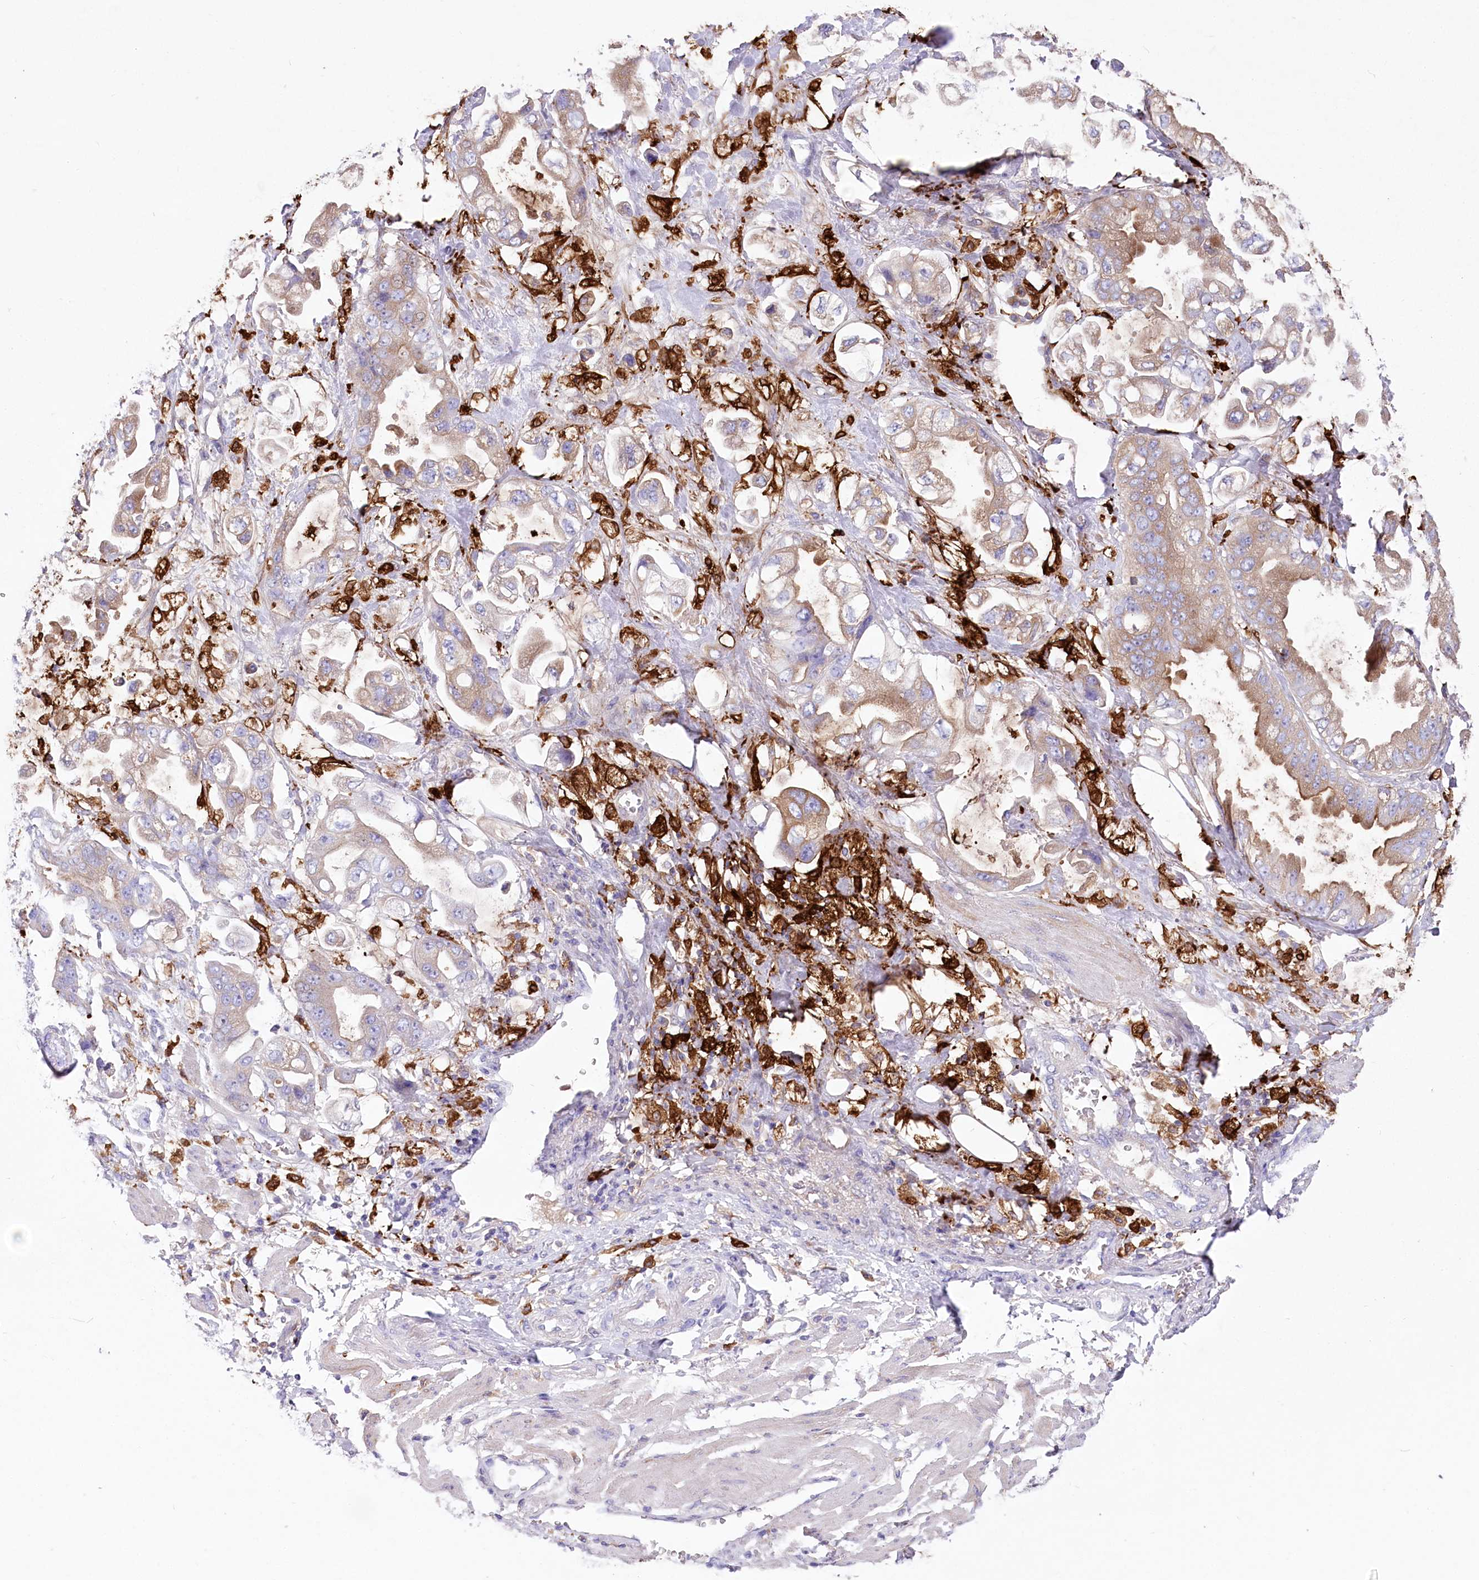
{"staining": {"intensity": "weak", "quantity": ">75%", "location": "cytoplasmic/membranous"}, "tissue": "stomach cancer", "cell_type": "Tumor cells", "image_type": "cancer", "snomed": [{"axis": "morphology", "description": "Adenocarcinoma, NOS"}, {"axis": "topography", "description": "Stomach"}], "caption": "A photomicrograph of human stomach cancer (adenocarcinoma) stained for a protein shows weak cytoplasmic/membranous brown staining in tumor cells.", "gene": "DNAJC19", "patient": {"sex": "male", "age": 62}}